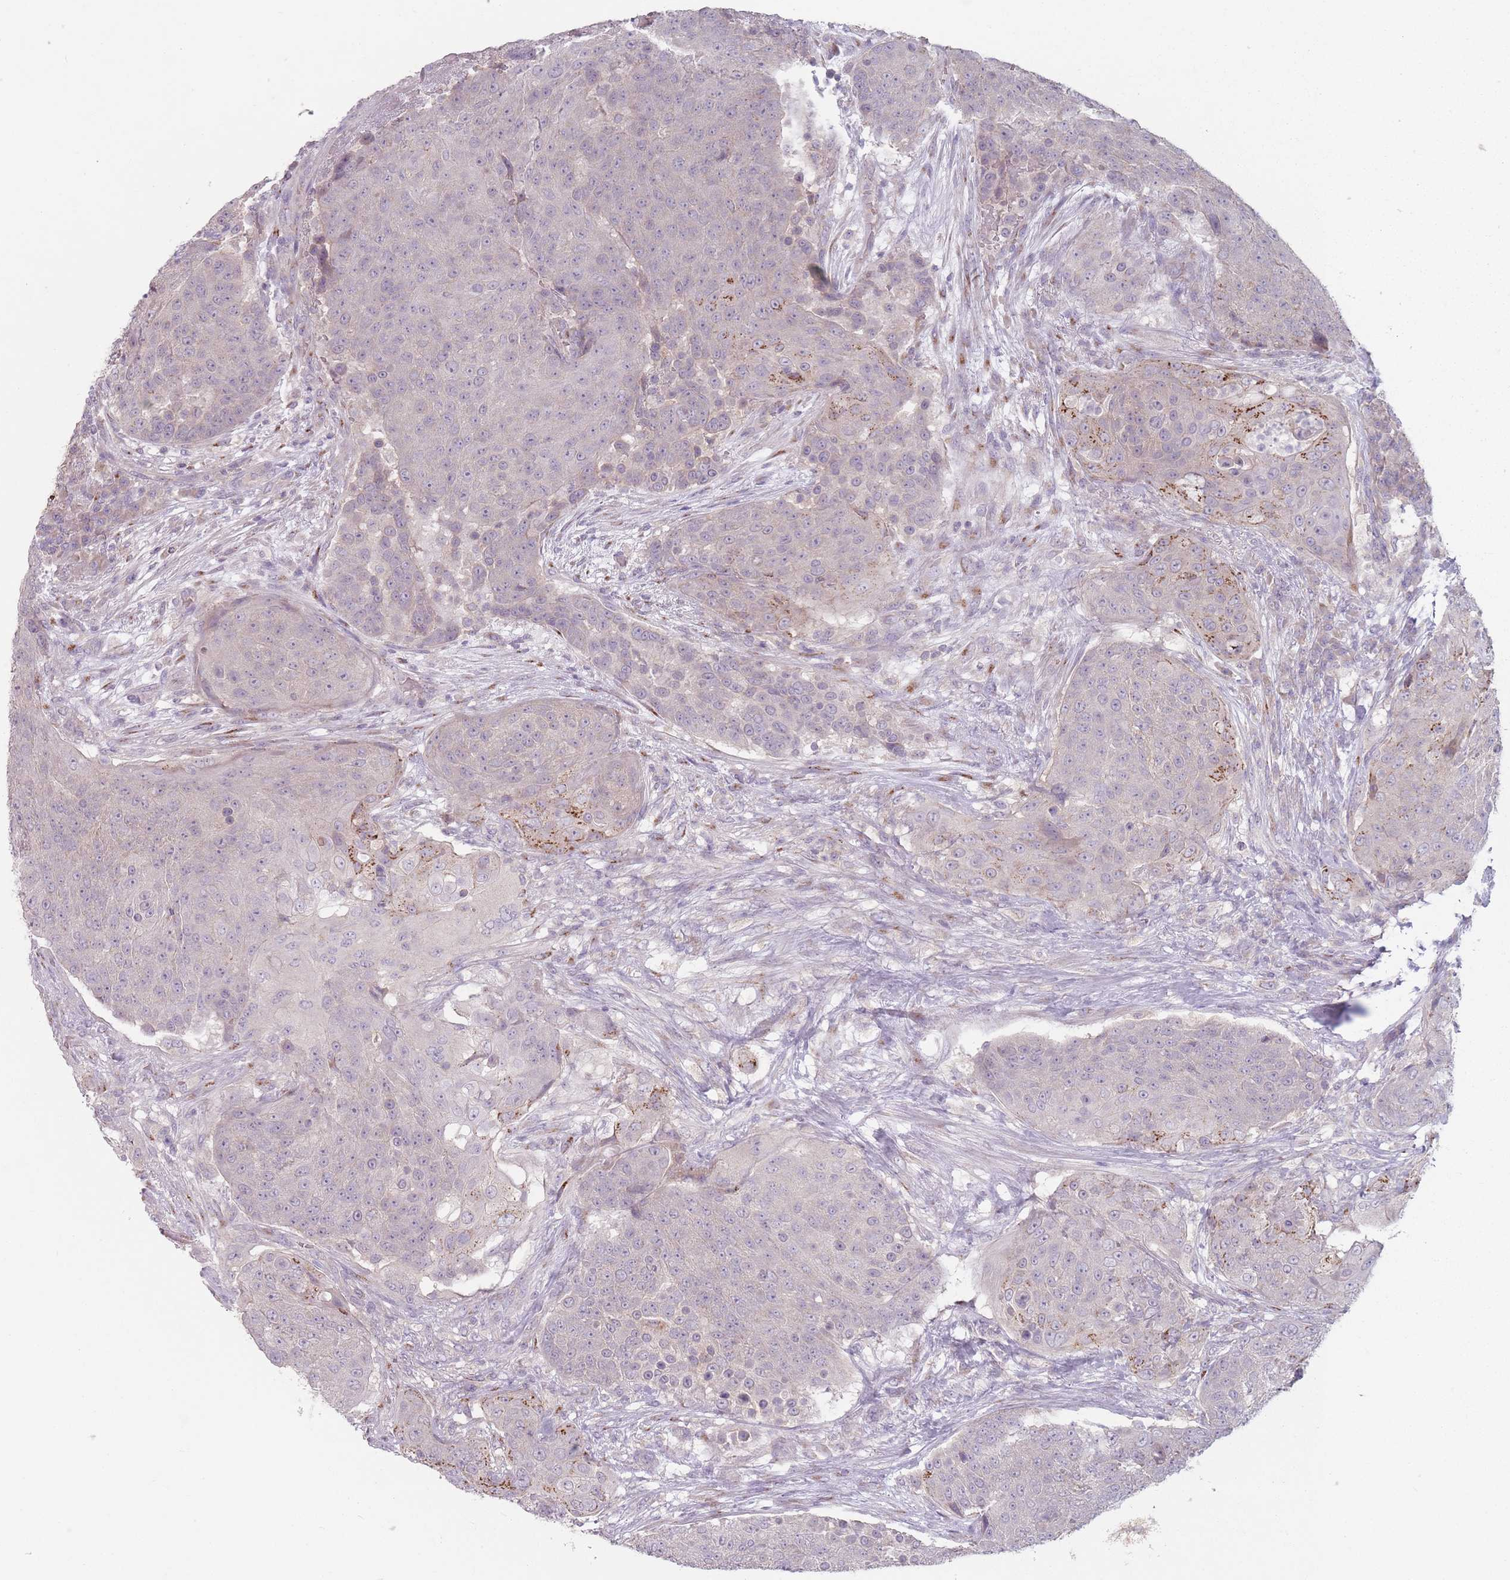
{"staining": {"intensity": "moderate", "quantity": "<25%", "location": "cytoplasmic/membranous"}, "tissue": "urothelial cancer", "cell_type": "Tumor cells", "image_type": "cancer", "snomed": [{"axis": "morphology", "description": "Urothelial carcinoma, High grade"}, {"axis": "topography", "description": "Urinary bladder"}], "caption": "Immunohistochemistry (IHC) photomicrograph of neoplastic tissue: urothelial cancer stained using IHC exhibits low levels of moderate protein expression localized specifically in the cytoplasmic/membranous of tumor cells, appearing as a cytoplasmic/membranous brown color.", "gene": "AKAIN1", "patient": {"sex": "female", "age": 63}}